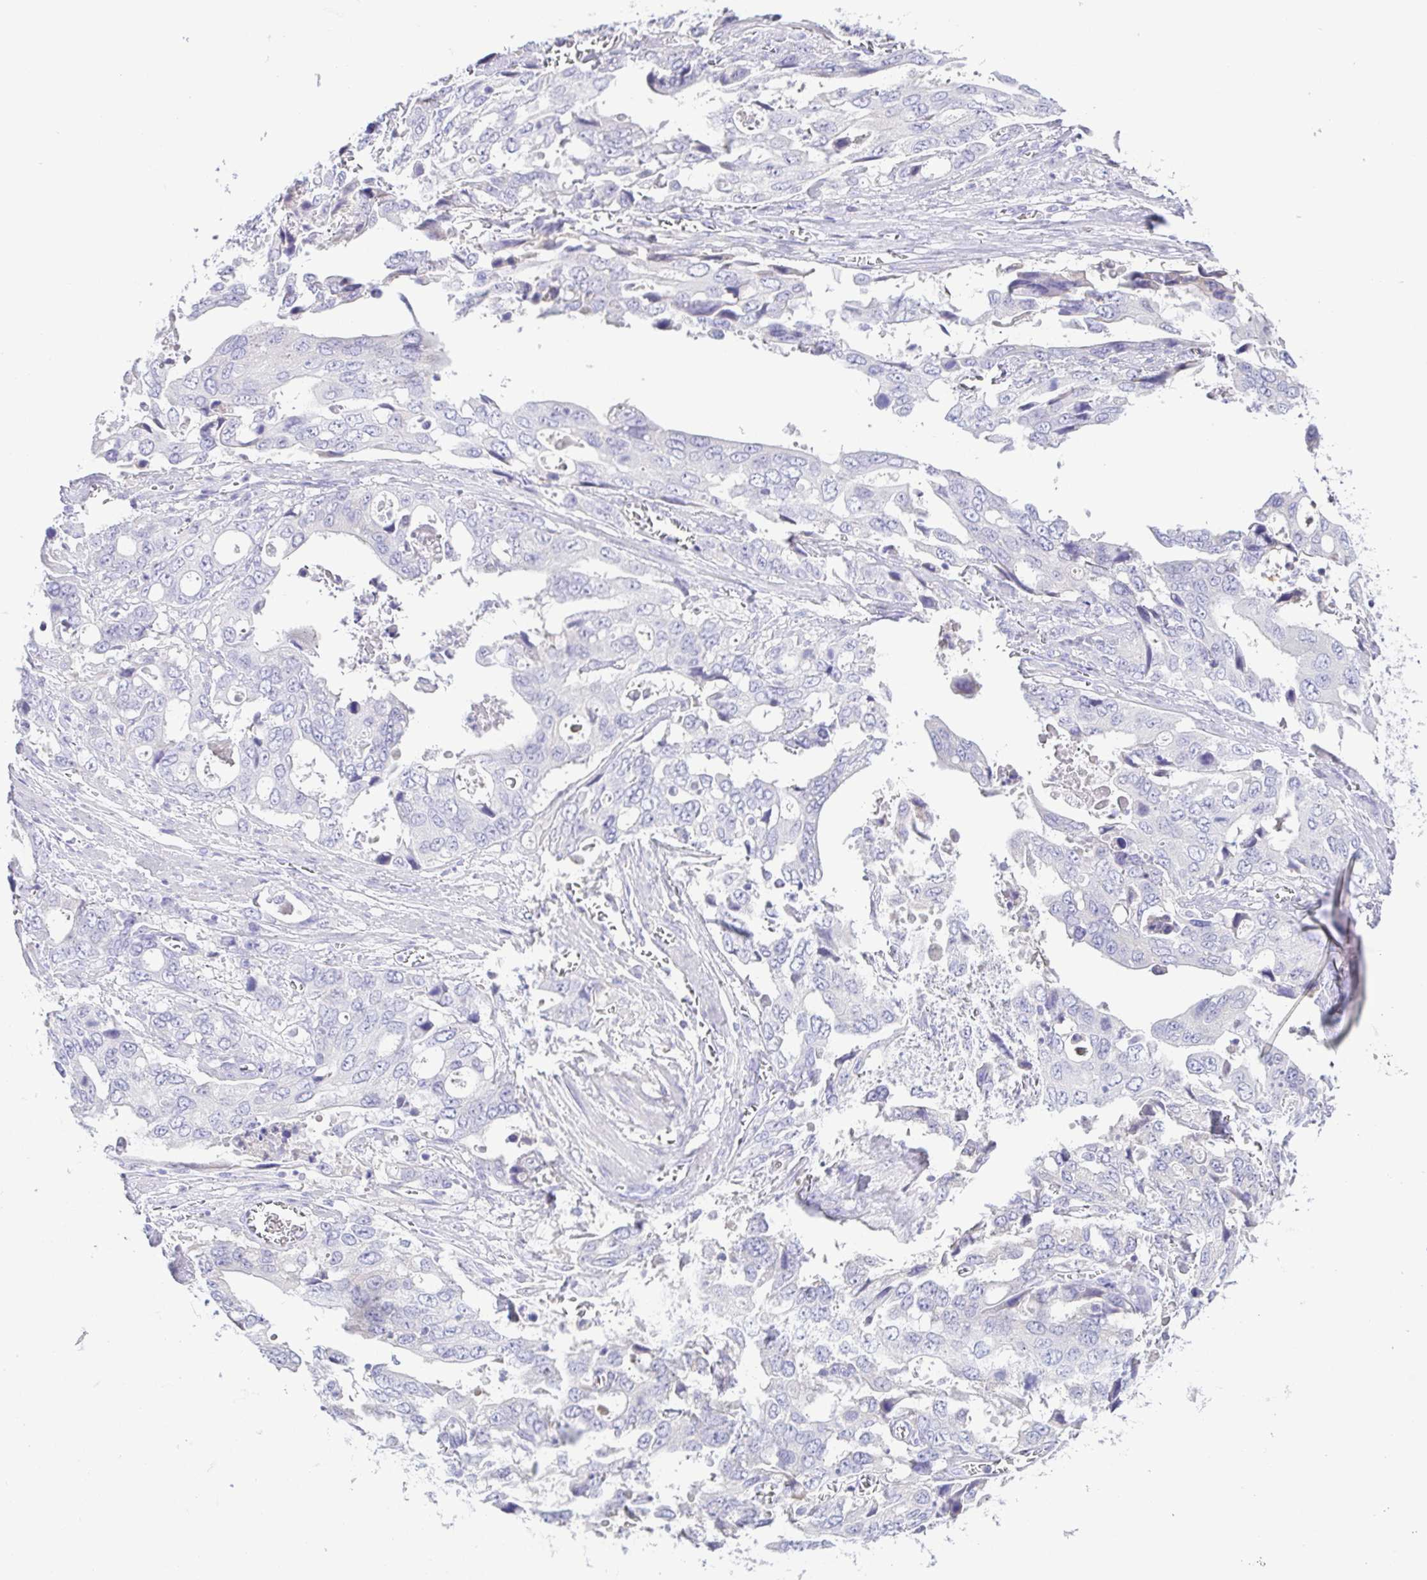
{"staining": {"intensity": "negative", "quantity": "none", "location": "none"}, "tissue": "stomach cancer", "cell_type": "Tumor cells", "image_type": "cancer", "snomed": [{"axis": "morphology", "description": "Adenocarcinoma, NOS"}, {"axis": "topography", "description": "Stomach, upper"}], "caption": "DAB immunohistochemical staining of human stomach cancer (adenocarcinoma) exhibits no significant expression in tumor cells.", "gene": "A1BG", "patient": {"sex": "male", "age": 74}}